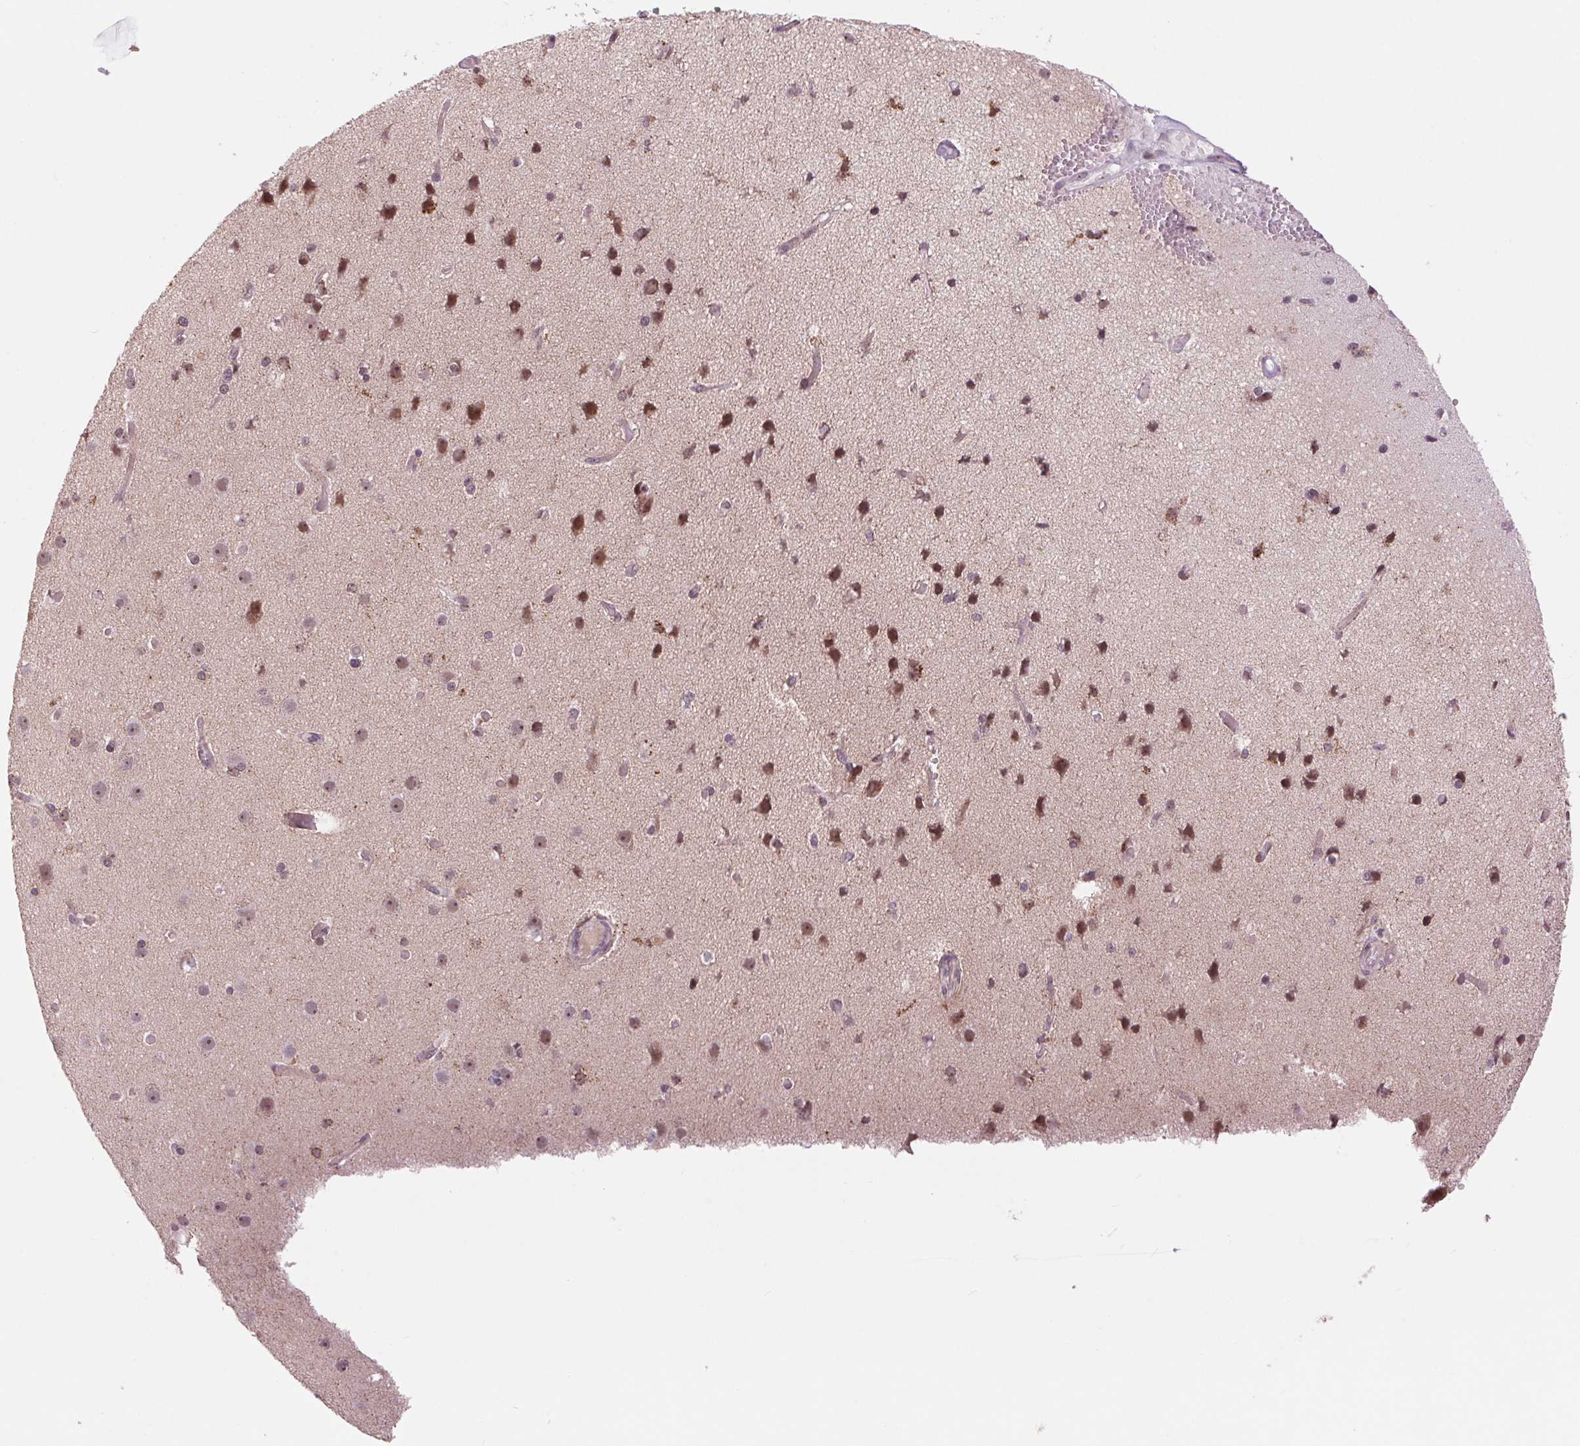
{"staining": {"intensity": "weak", "quantity": "25%-75%", "location": "cytoplasmic/membranous,nuclear"}, "tissue": "cerebral cortex", "cell_type": "Endothelial cells", "image_type": "normal", "snomed": [{"axis": "morphology", "description": "Normal tissue, NOS"}, {"axis": "morphology", "description": "Glioma, malignant, High grade"}, {"axis": "topography", "description": "Cerebral cortex"}], "caption": "Endothelial cells reveal weak cytoplasmic/membranous,nuclear staining in approximately 25%-75% of cells in unremarkable cerebral cortex. (DAB (3,3'-diaminobenzidine) IHC, brown staining for protein, blue staining for nuclei).", "gene": "CHMP4B", "patient": {"sex": "male", "age": 71}}